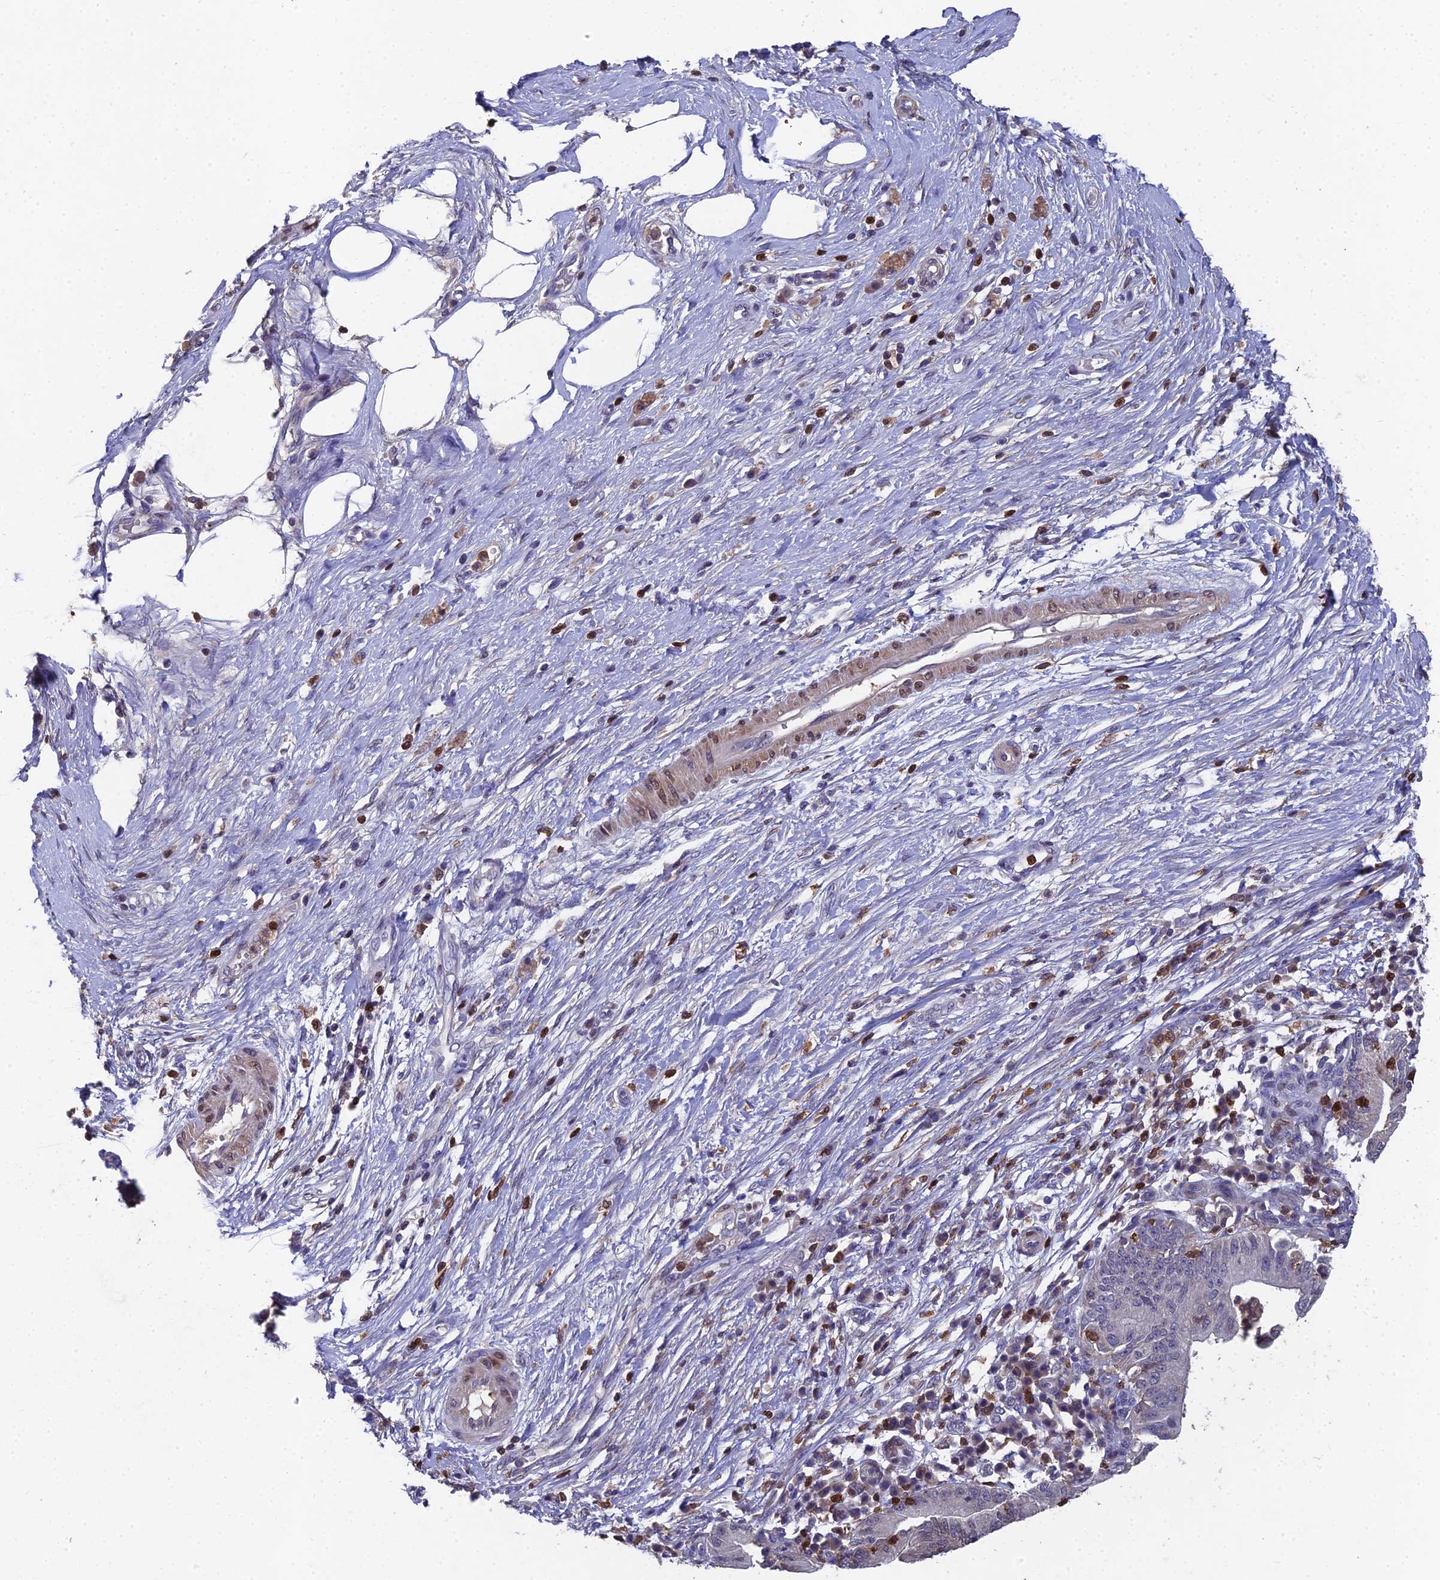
{"staining": {"intensity": "negative", "quantity": "none", "location": "none"}, "tissue": "pancreatic cancer", "cell_type": "Tumor cells", "image_type": "cancer", "snomed": [{"axis": "morphology", "description": "Adenocarcinoma, NOS"}, {"axis": "topography", "description": "Pancreas"}], "caption": "Immunohistochemistry of human adenocarcinoma (pancreatic) shows no expression in tumor cells. (Stains: DAB (3,3'-diaminobenzidine) immunohistochemistry with hematoxylin counter stain, Microscopy: brightfield microscopy at high magnification).", "gene": "GALK2", "patient": {"sex": "male", "age": 68}}